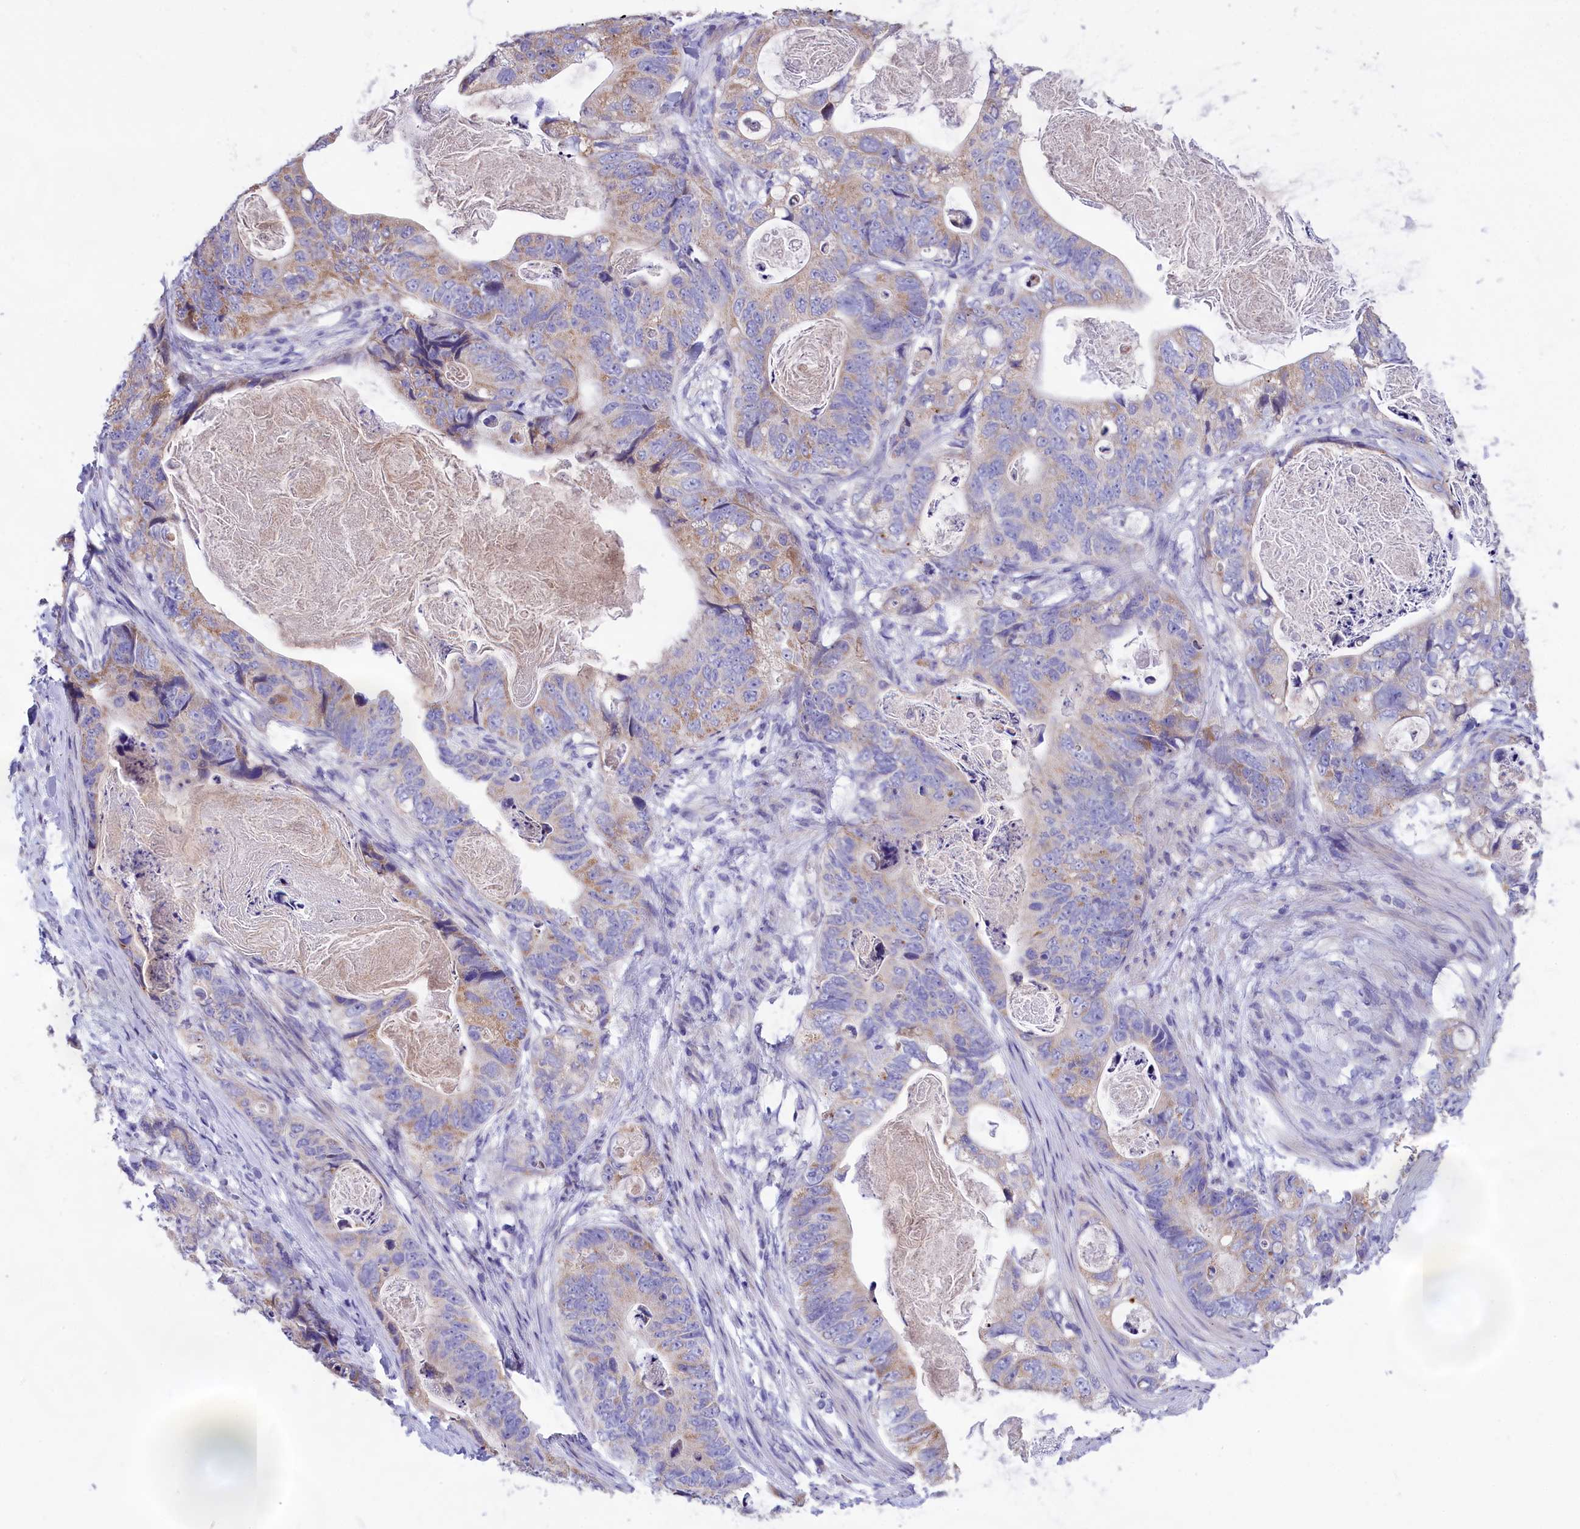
{"staining": {"intensity": "moderate", "quantity": "<25%", "location": "cytoplasmic/membranous"}, "tissue": "stomach cancer", "cell_type": "Tumor cells", "image_type": "cancer", "snomed": [{"axis": "morphology", "description": "Normal tissue, NOS"}, {"axis": "morphology", "description": "Adenocarcinoma, NOS"}, {"axis": "topography", "description": "Stomach"}], "caption": "Protein expression analysis of stomach cancer (adenocarcinoma) displays moderate cytoplasmic/membranous positivity in about <25% of tumor cells.", "gene": "CYP2U1", "patient": {"sex": "female", "age": 89}}